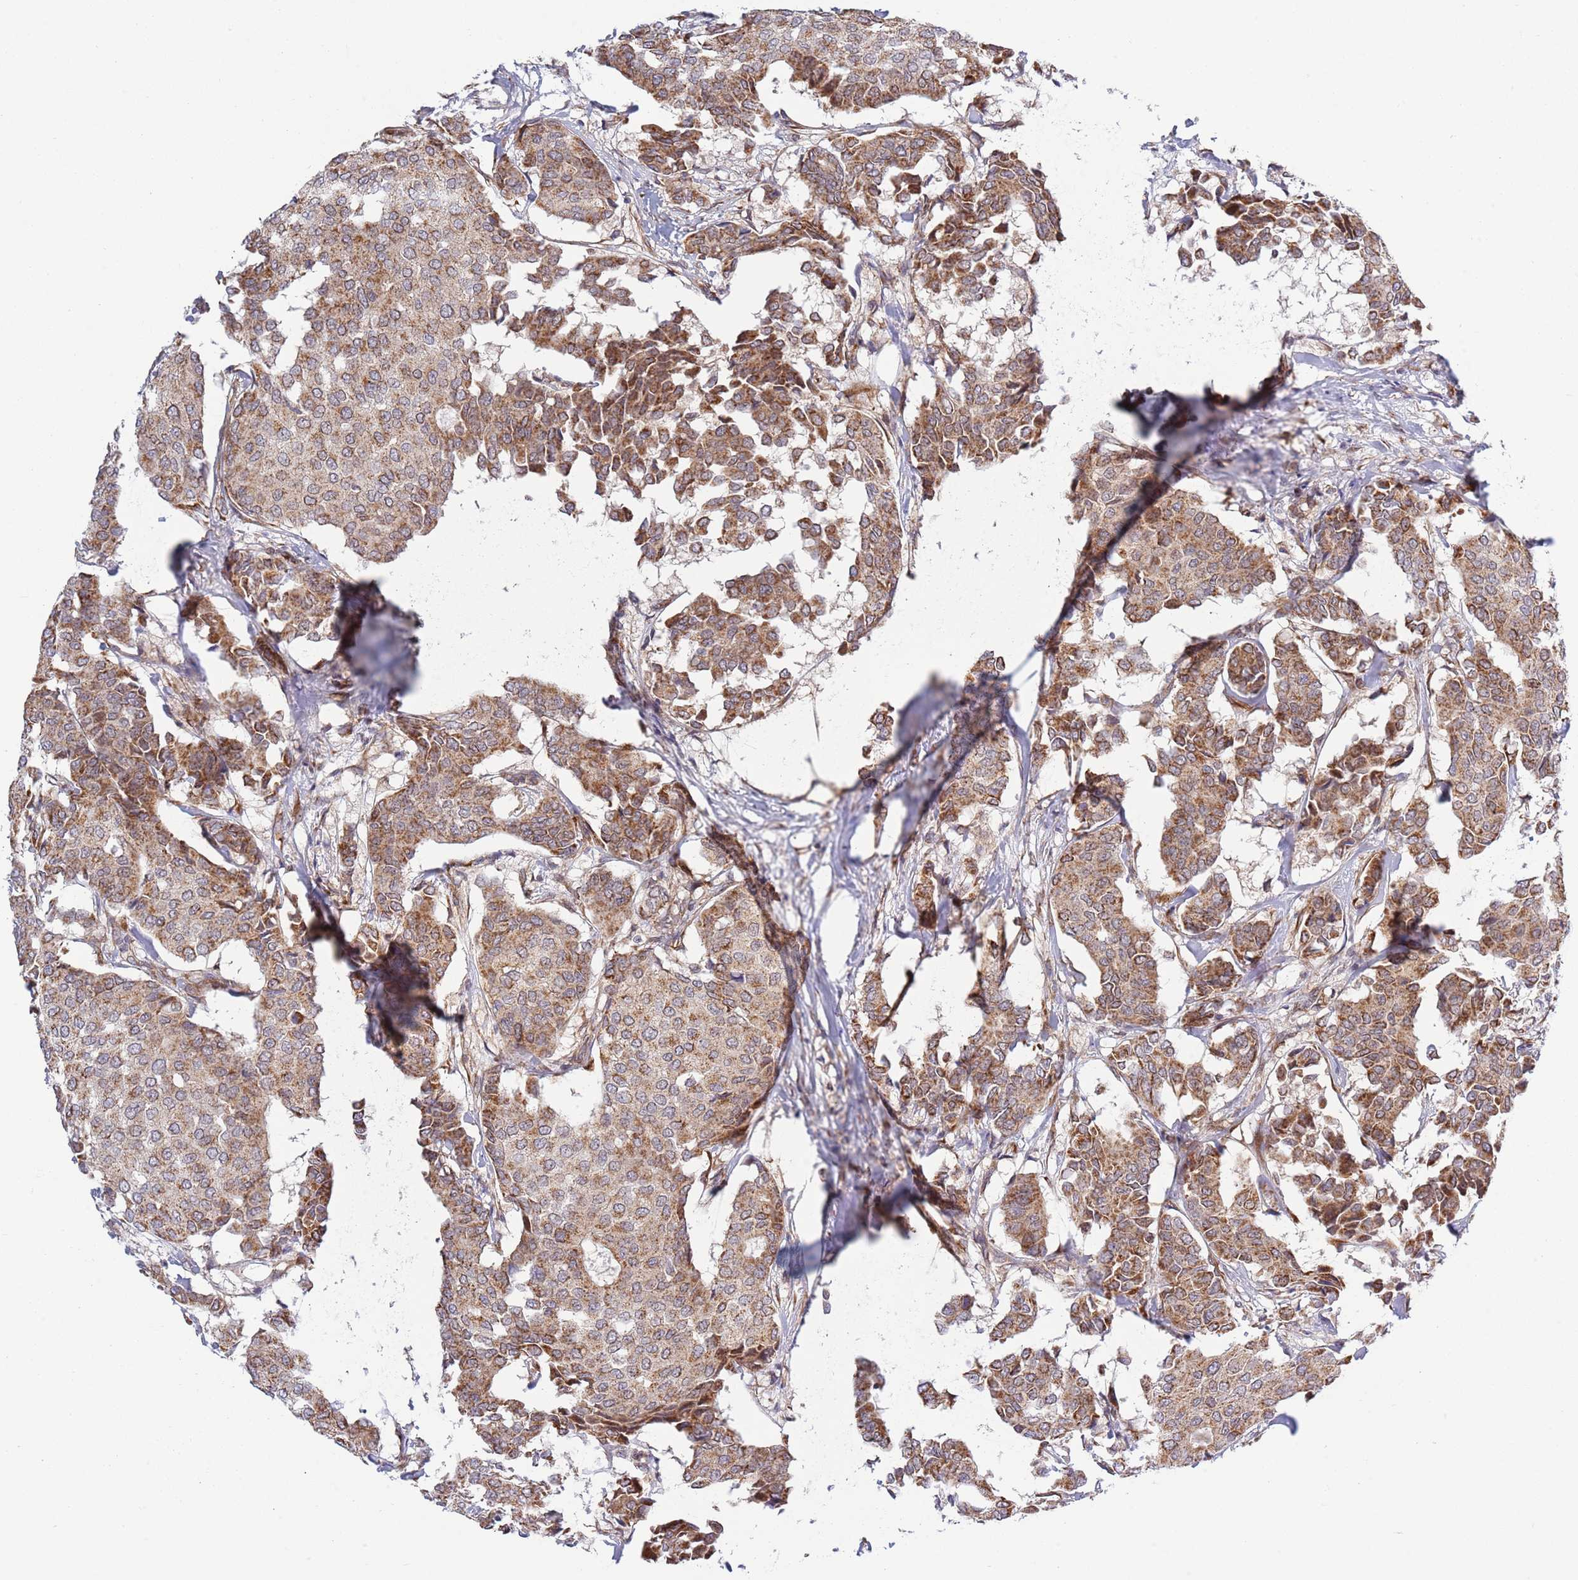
{"staining": {"intensity": "moderate", "quantity": ">75%", "location": "cytoplasmic/membranous"}, "tissue": "breast cancer", "cell_type": "Tumor cells", "image_type": "cancer", "snomed": [{"axis": "morphology", "description": "Duct carcinoma"}, {"axis": "topography", "description": "Breast"}], "caption": "Immunohistochemistry (IHC) of breast cancer (infiltrating ductal carcinoma) shows medium levels of moderate cytoplasmic/membranous expression in about >75% of tumor cells.", "gene": "TBX10", "patient": {"sex": "female", "age": 75}}